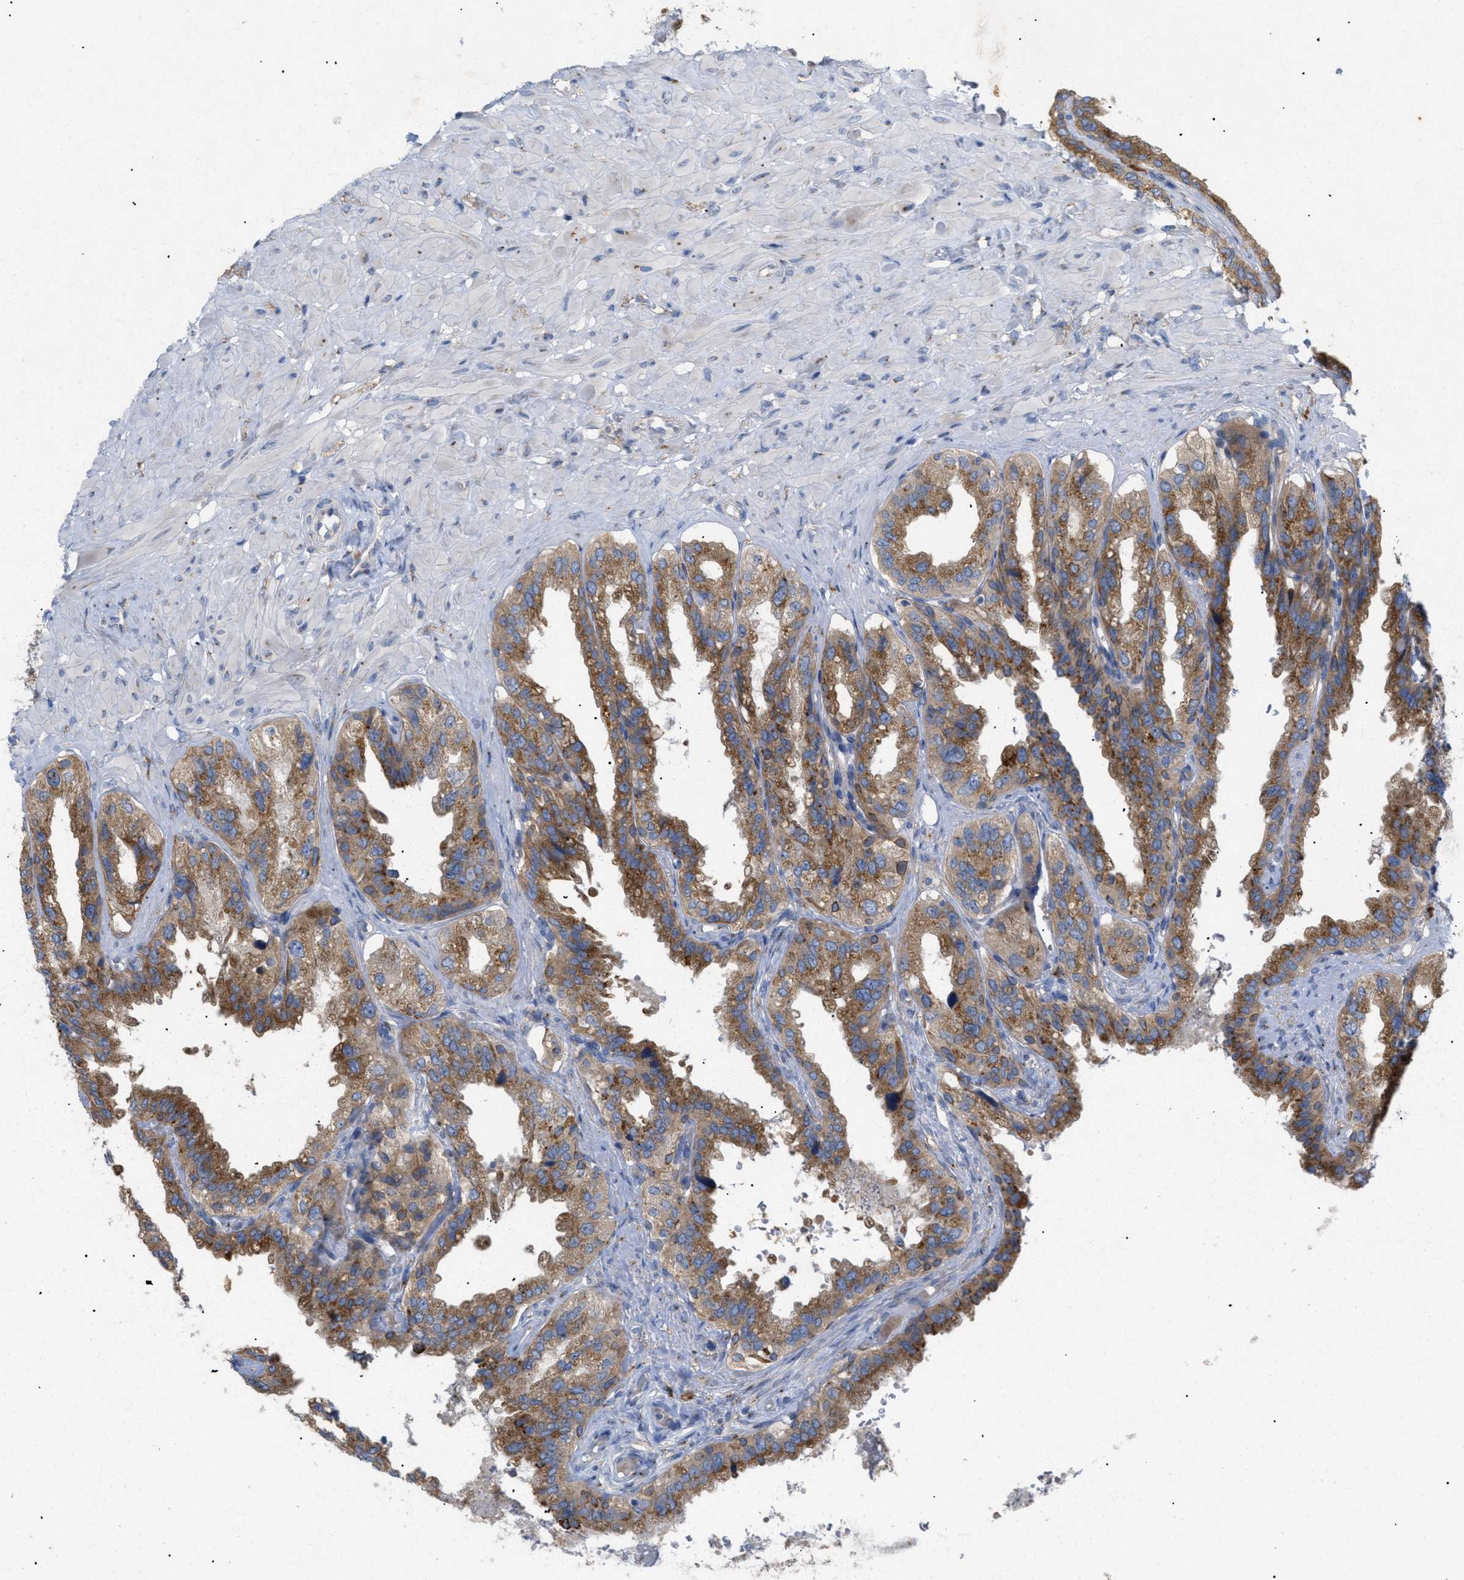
{"staining": {"intensity": "moderate", "quantity": ">75%", "location": "cytoplasmic/membranous"}, "tissue": "seminal vesicle", "cell_type": "Glandular cells", "image_type": "normal", "snomed": [{"axis": "morphology", "description": "Normal tissue, NOS"}, {"axis": "topography", "description": "Seminal veicle"}], "caption": "An immunohistochemistry micrograph of normal tissue is shown. Protein staining in brown labels moderate cytoplasmic/membranous positivity in seminal vesicle within glandular cells. (DAB IHC with brightfield microscopy, high magnification).", "gene": "SLC50A1", "patient": {"sex": "male", "age": 68}}